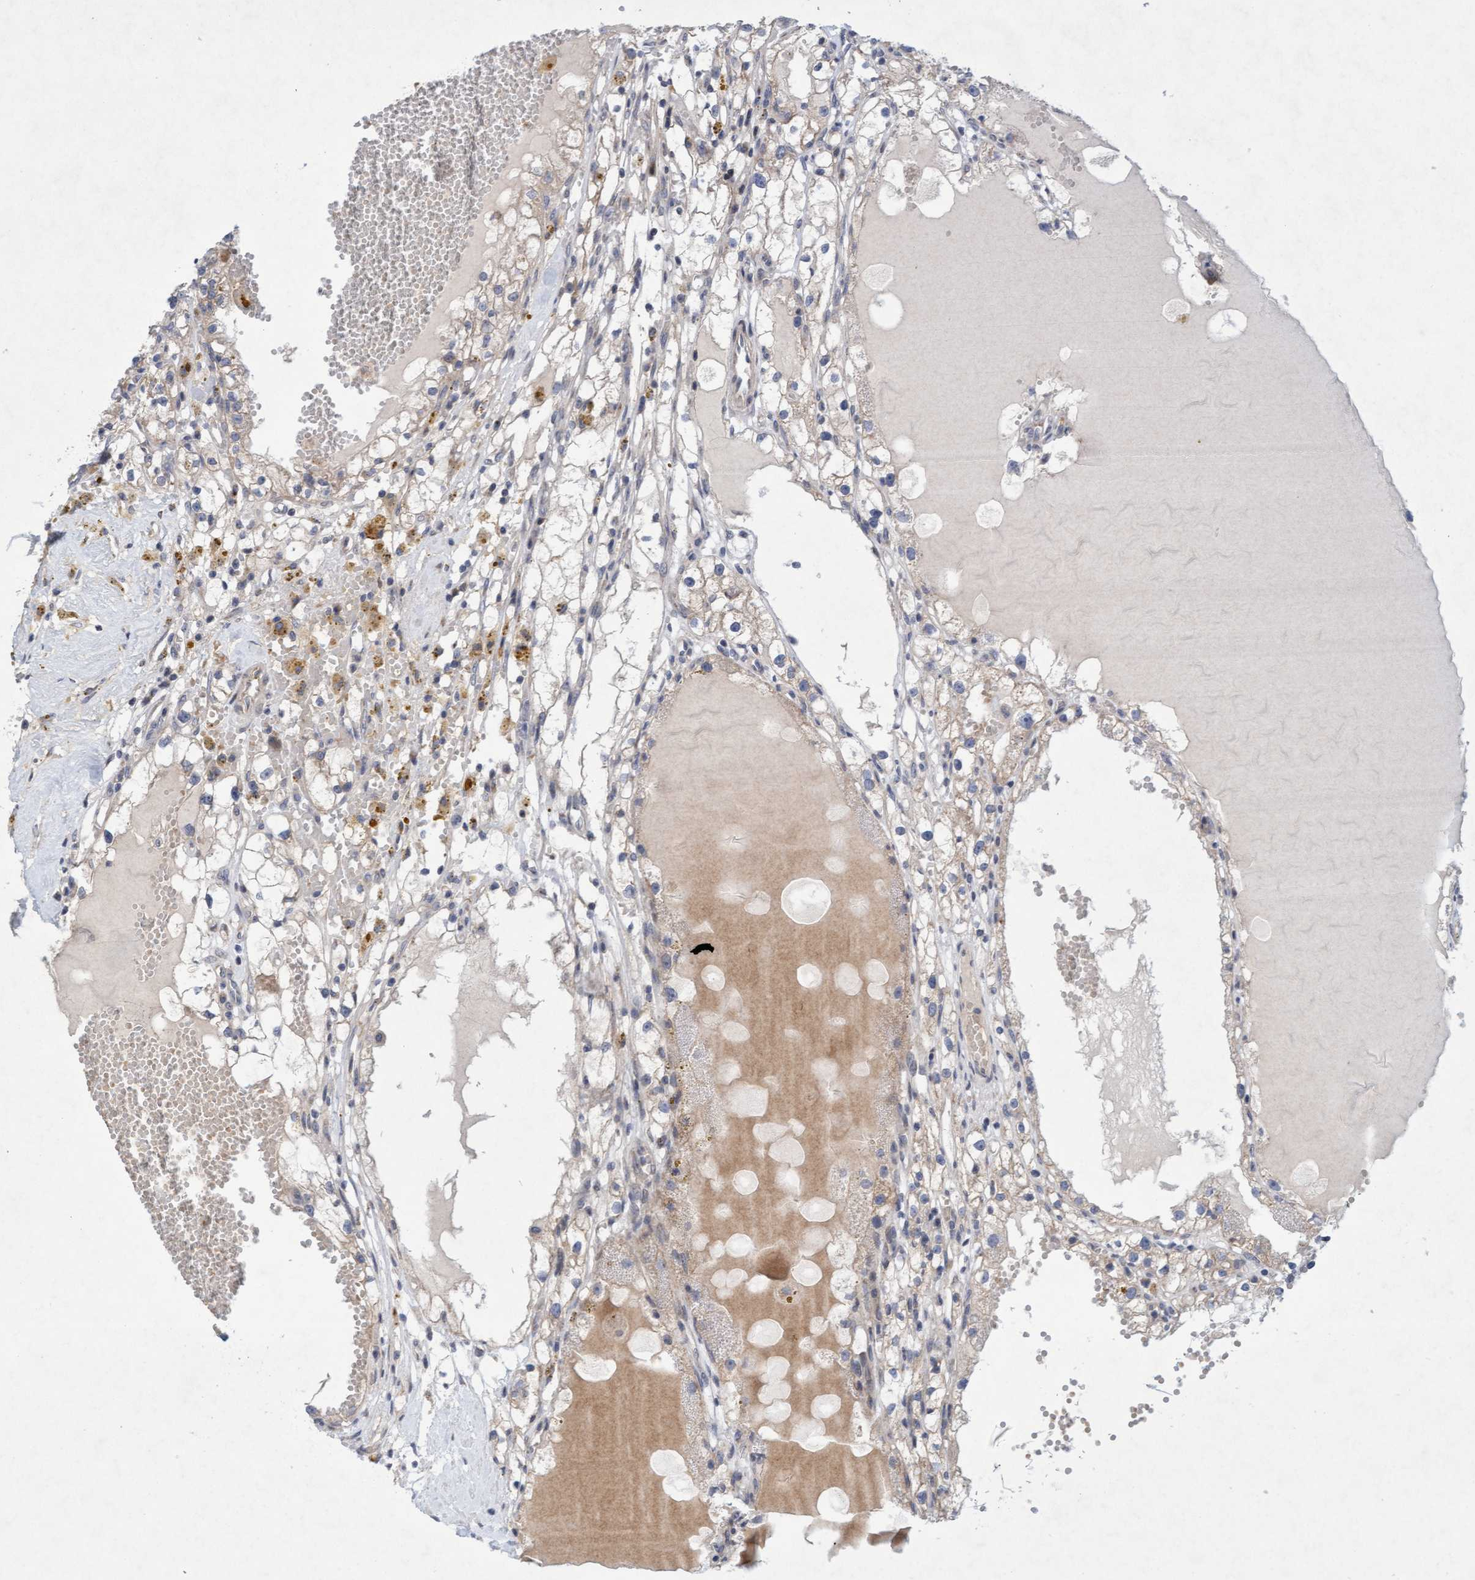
{"staining": {"intensity": "weak", "quantity": "<25%", "location": "cytoplasmic/membranous"}, "tissue": "renal cancer", "cell_type": "Tumor cells", "image_type": "cancer", "snomed": [{"axis": "morphology", "description": "Adenocarcinoma, NOS"}, {"axis": "topography", "description": "Kidney"}], "caption": "Immunohistochemical staining of human adenocarcinoma (renal) reveals no significant staining in tumor cells.", "gene": "DDHD2", "patient": {"sex": "male", "age": 56}}